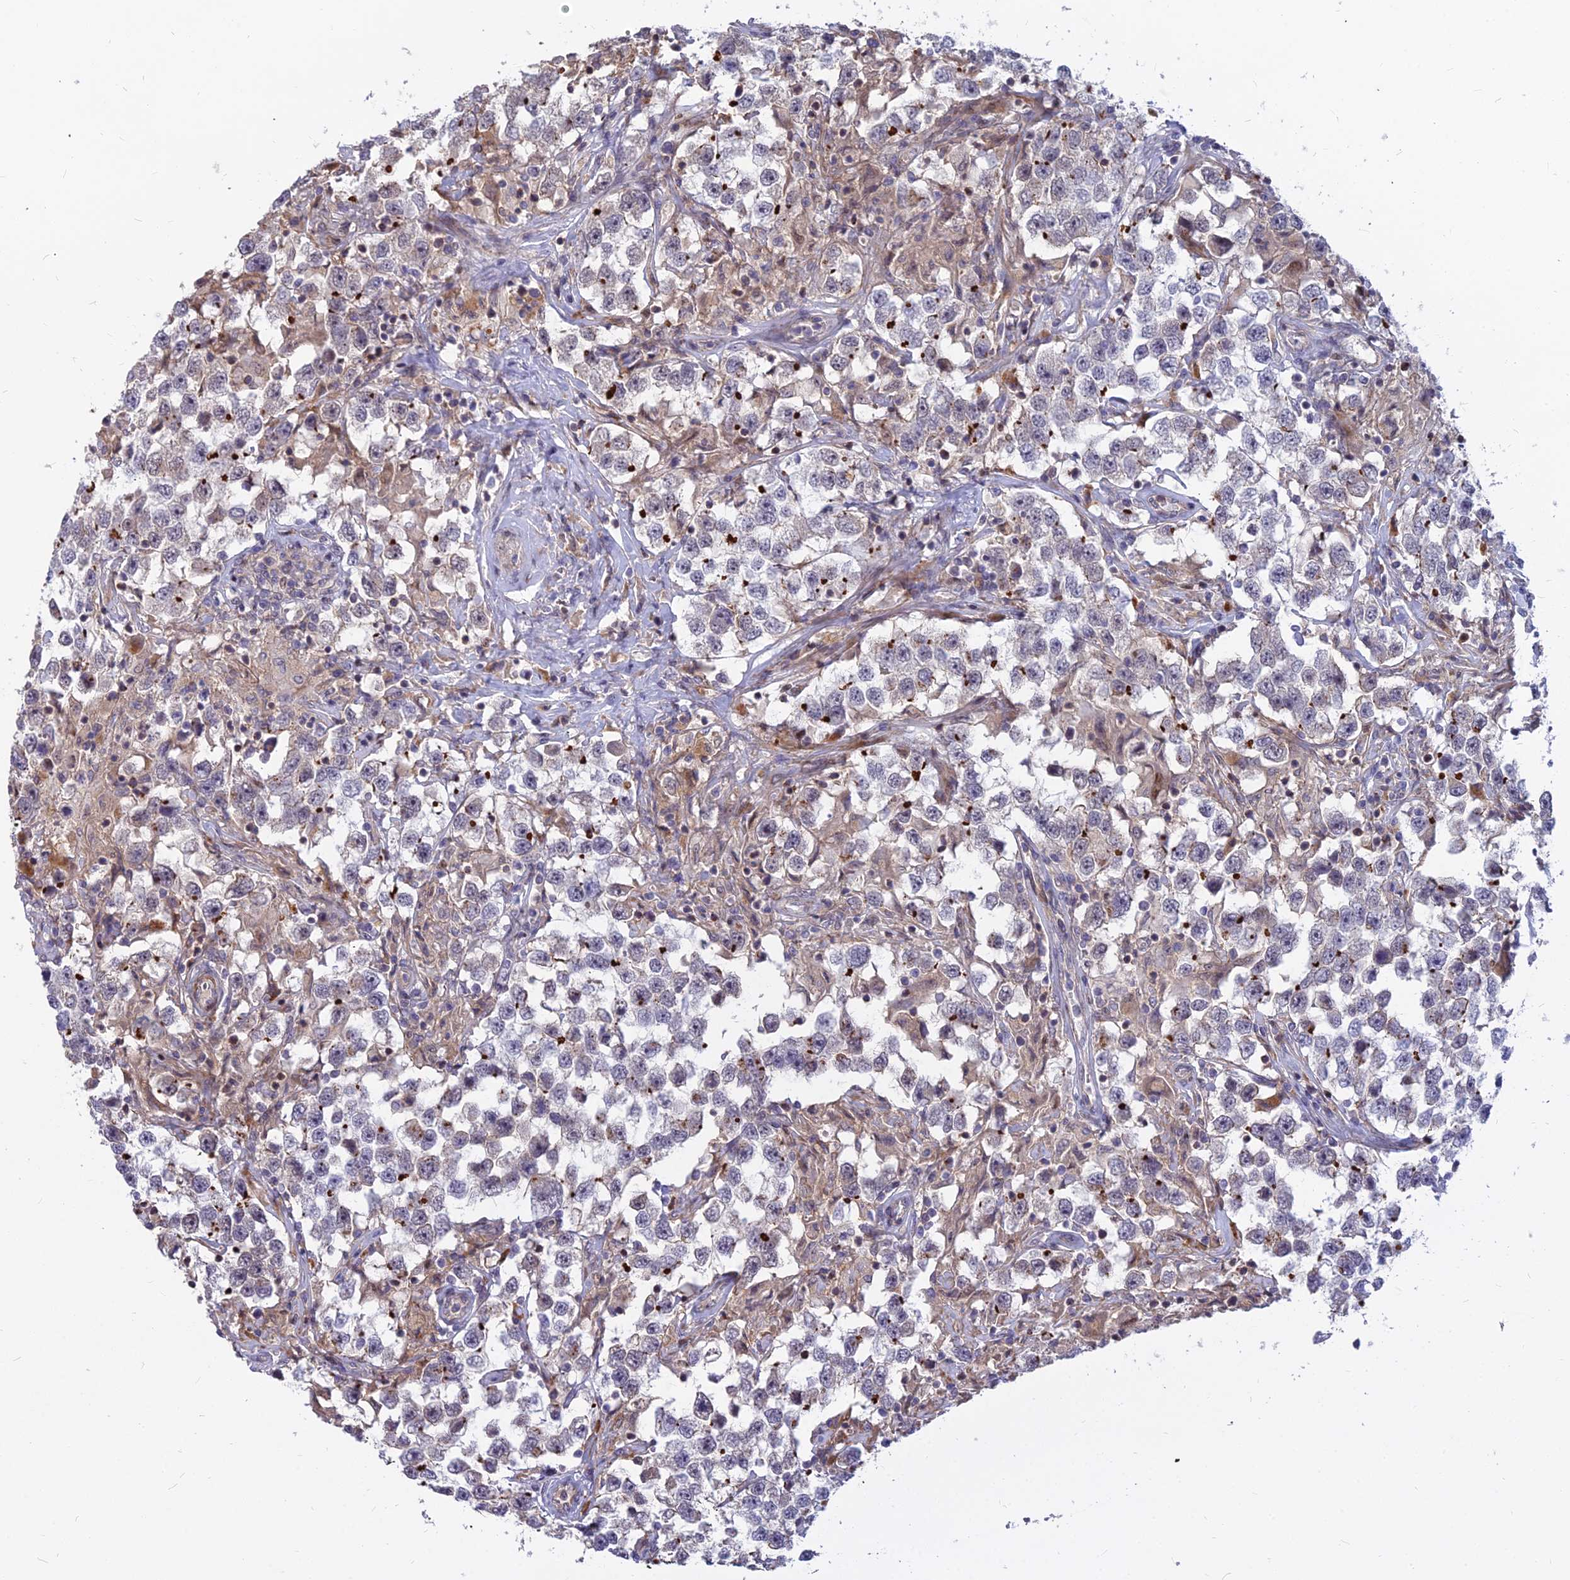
{"staining": {"intensity": "negative", "quantity": "none", "location": "none"}, "tissue": "testis cancer", "cell_type": "Tumor cells", "image_type": "cancer", "snomed": [{"axis": "morphology", "description": "Seminoma, NOS"}, {"axis": "topography", "description": "Testis"}], "caption": "Human testis cancer stained for a protein using immunohistochemistry (IHC) reveals no positivity in tumor cells.", "gene": "GLYATL3", "patient": {"sex": "male", "age": 46}}